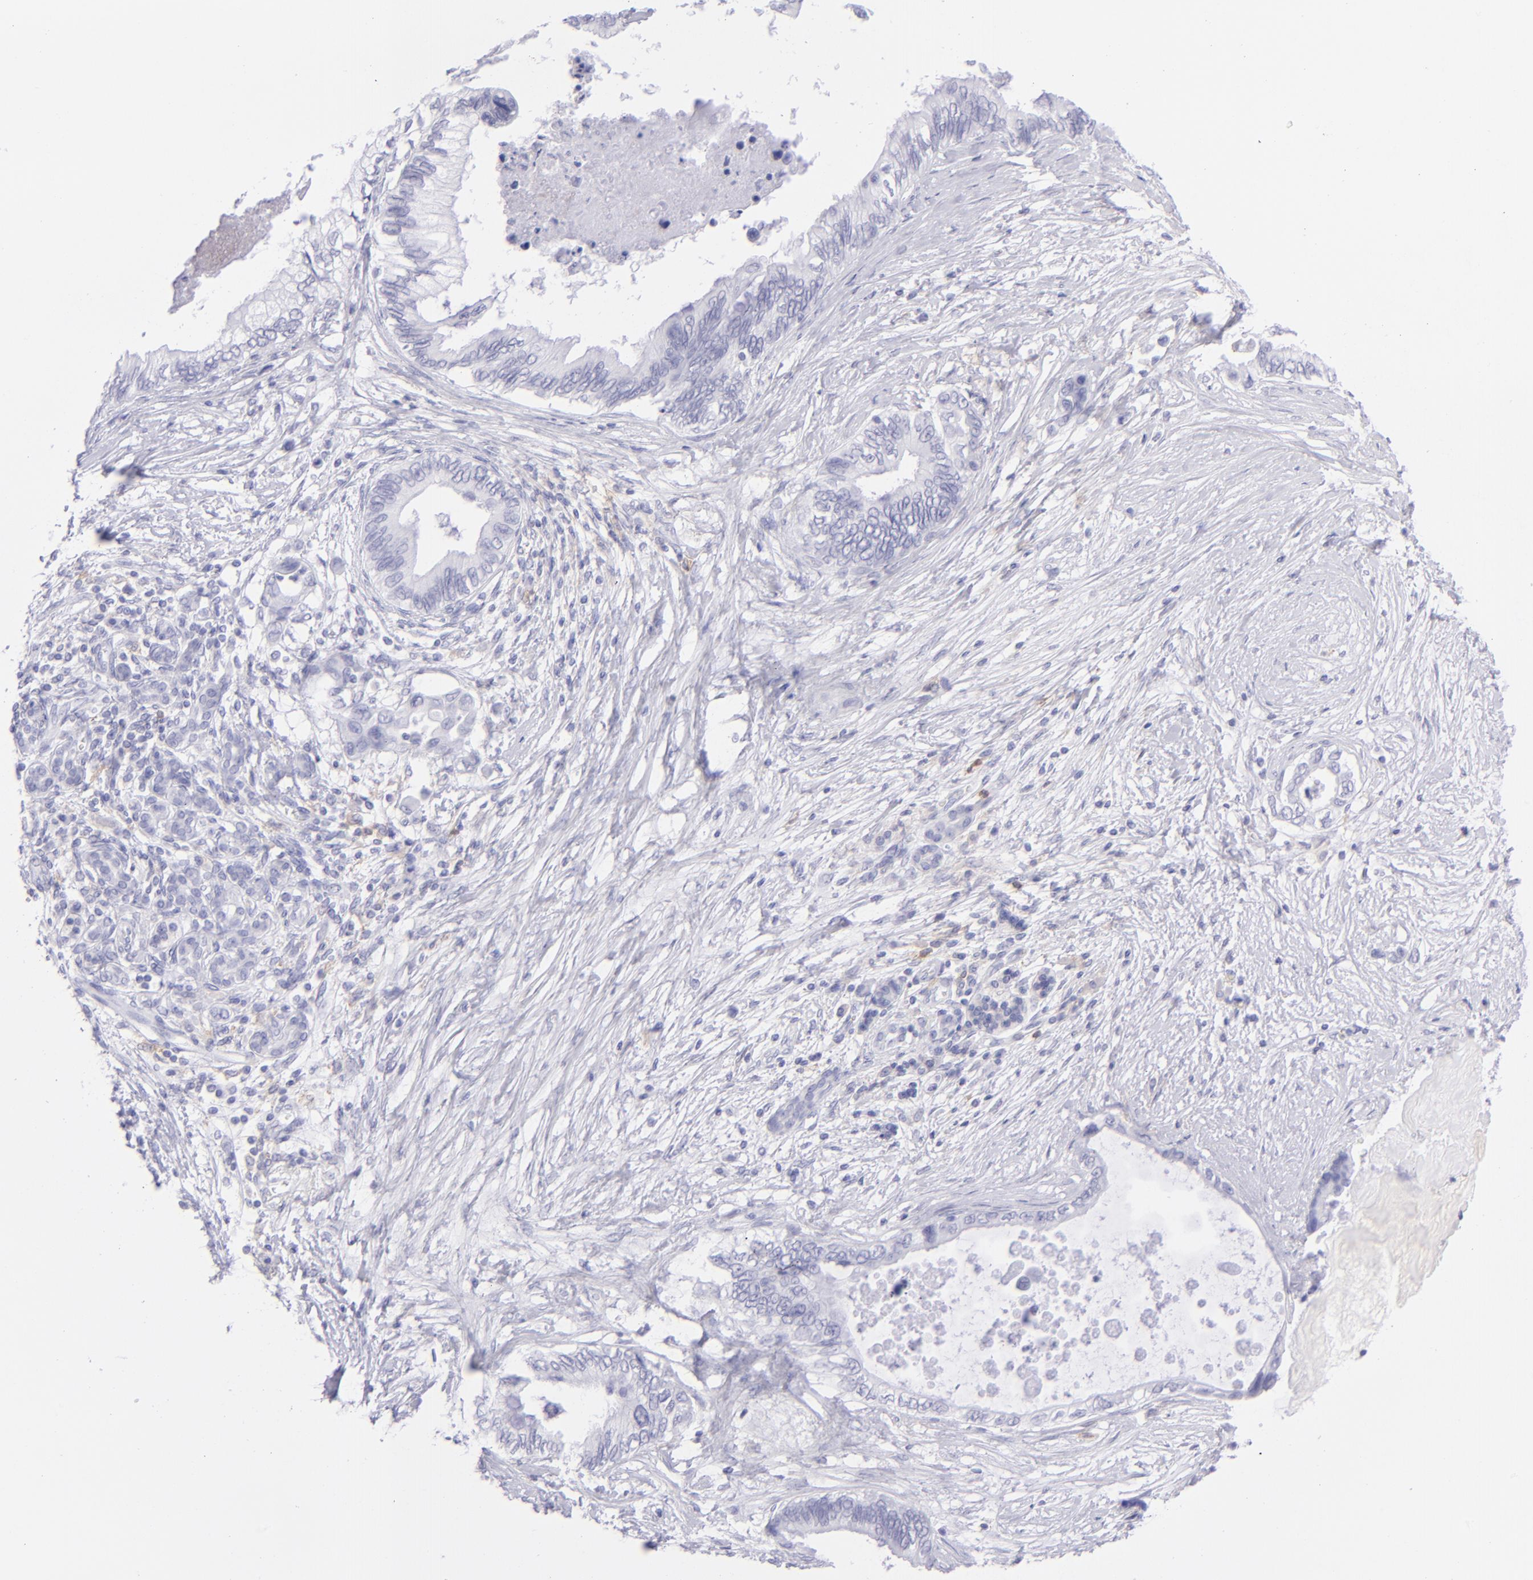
{"staining": {"intensity": "negative", "quantity": "none", "location": "none"}, "tissue": "pancreatic cancer", "cell_type": "Tumor cells", "image_type": "cancer", "snomed": [{"axis": "morphology", "description": "Adenocarcinoma, NOS"}, {"axis": "topography", "description": "Pancreas"}], "caption": "High power microscopy micrograph of an immunohistochemistry photomicrograph of pancreatic cancer, revealing no significant staining in tumor cells.", "gene": "CD72", "patient": {"sex": "female", "age": 66}}